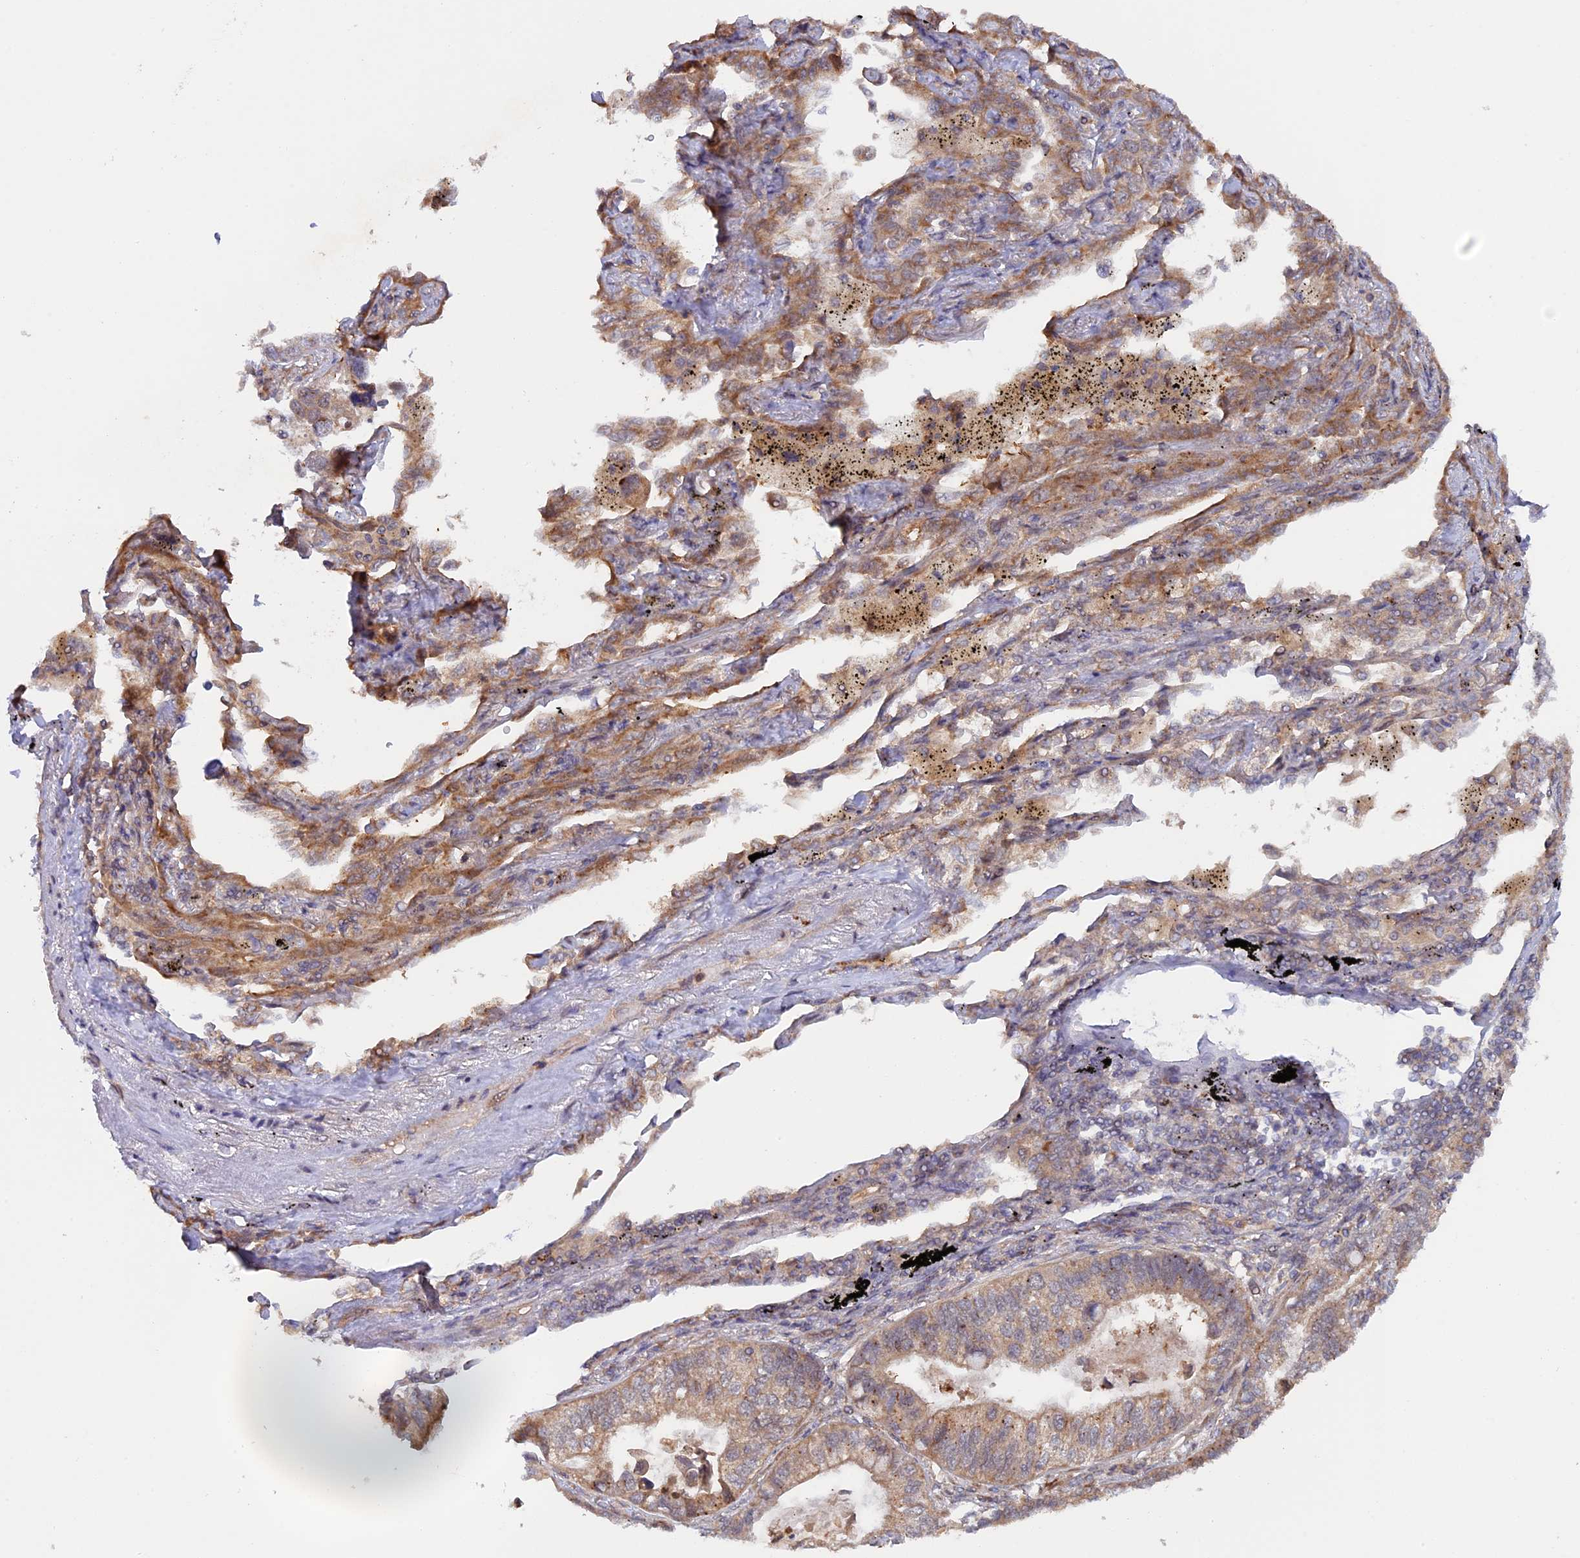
{"staining": {"intensity": "moderate", "quantity": ">75%", "location": "cytoplasmic/membranous"}, "tissue": "lung cancer", "cell_type": "Tumor cells", "image_type": "cancer", "snomed": [{"axis": "morphology", "description": "Adenocarcinoma, NOS"}, {"axis": "topography", "description": "Lung"}], "caption": "Immunohistochemistry photomicrograph of neoplastic tissue: human lung cancer stained using immunohistochemistry displays medium levels of moderate protein expression localized specifically in the cytoplasmic/membranous of tumor cells, appearing as a cytoplasmic/membranous brown color.", "gene": "FERMT1", "patient": {"sex": "male", "age": 67}}